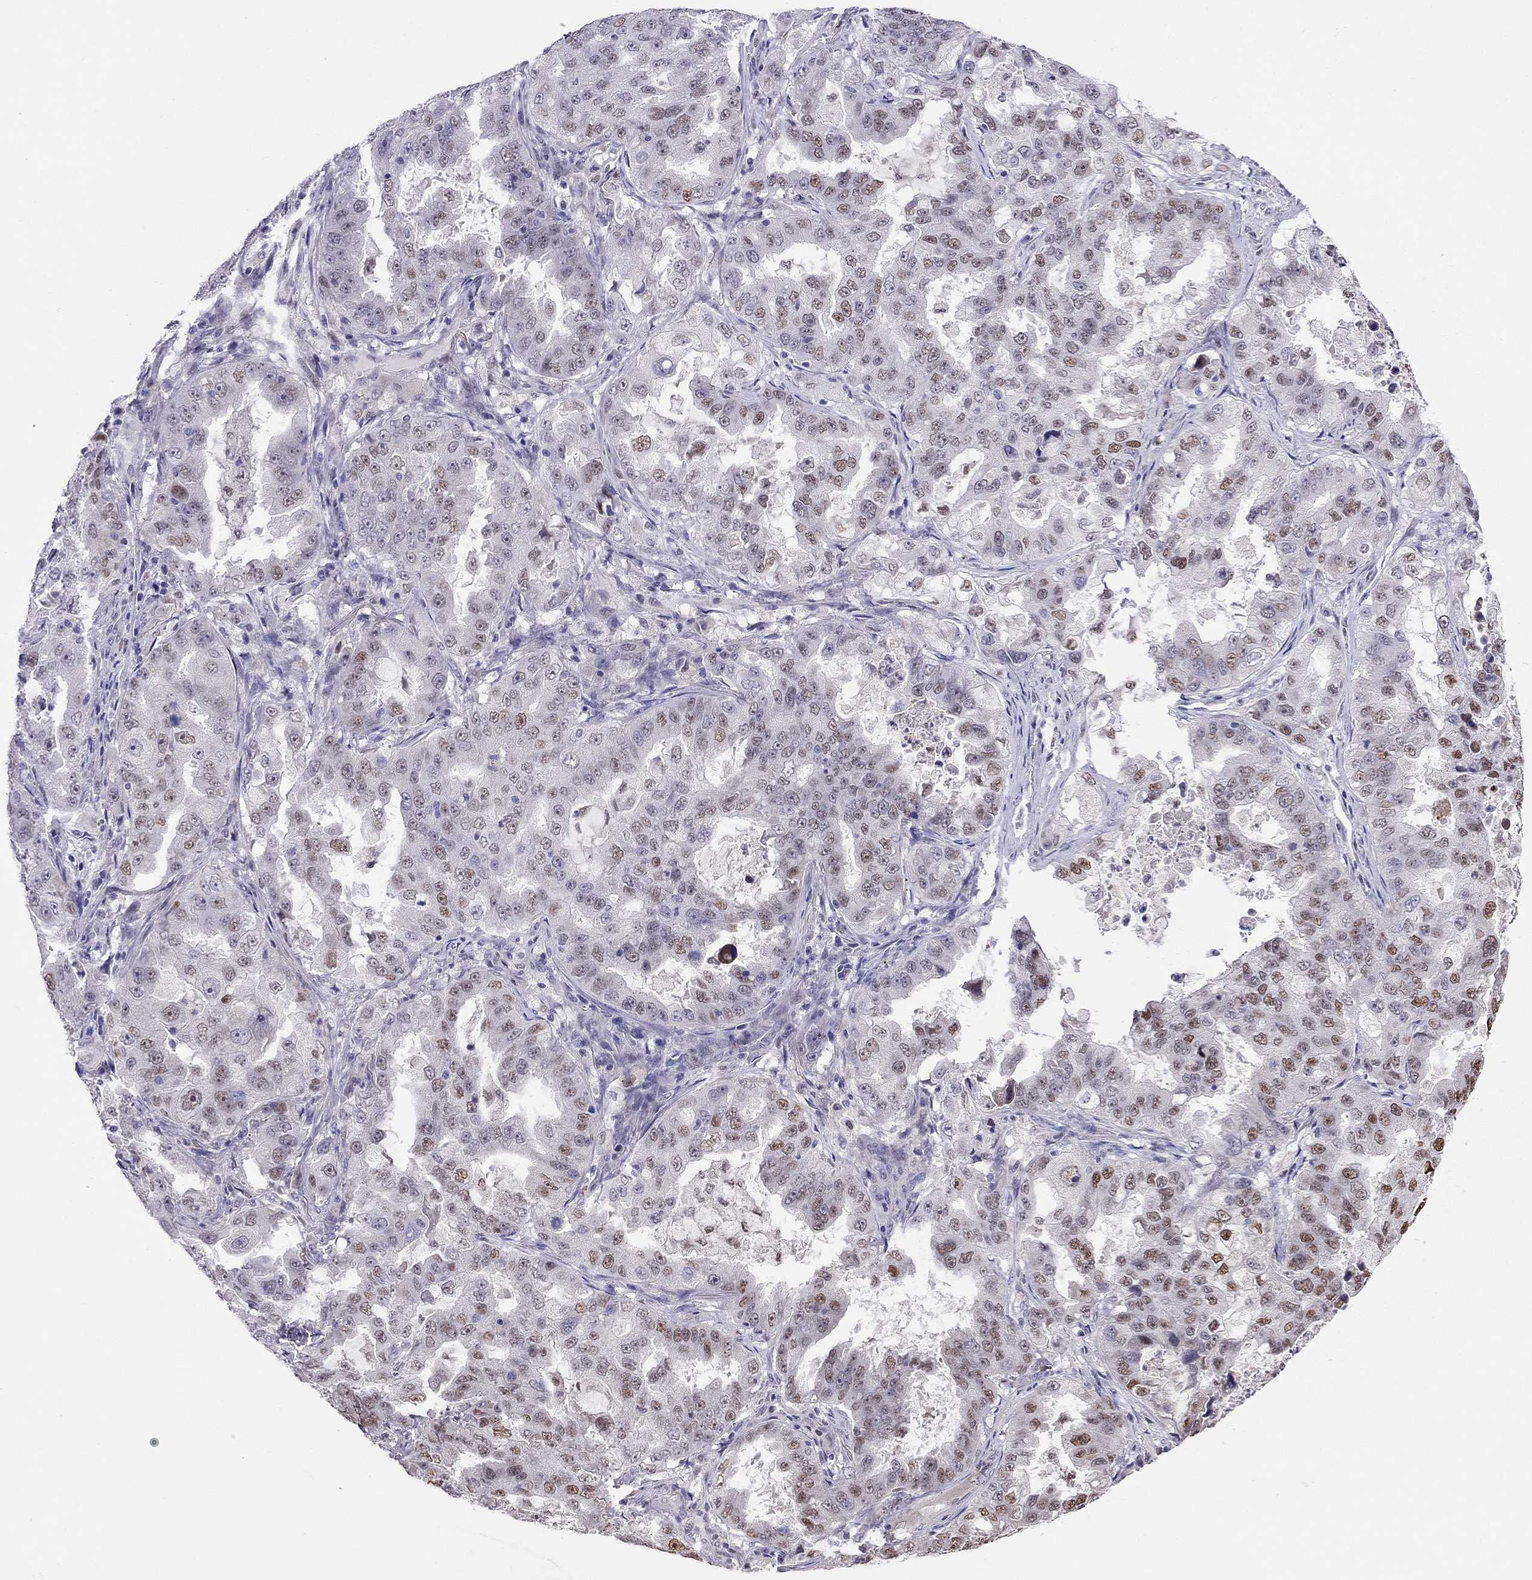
{"staining": {"intensity": "moderate", "quantity": "<25%", "location": "nuclear"}, "tissue": "lung cancer", "cell_type": "Tumor cells", "image_type": "cancer", "snomed": [{"axis": "morphology", "description": "Adenocarcinoma, NOS"}, {"axis": "topography", "description": "Lung"}], "caption": "High-magnification brightfield microscopy of lung cancer stained with DAB (3,3'-diaminobenzidine) (brown) and counterstained with hematoxylin (blue). tumor cells exhibit moderate nuclear expression is present in about<25% of cells.", "gene": "LRRC39", "patient": {"sex": "female", "age": 61}}